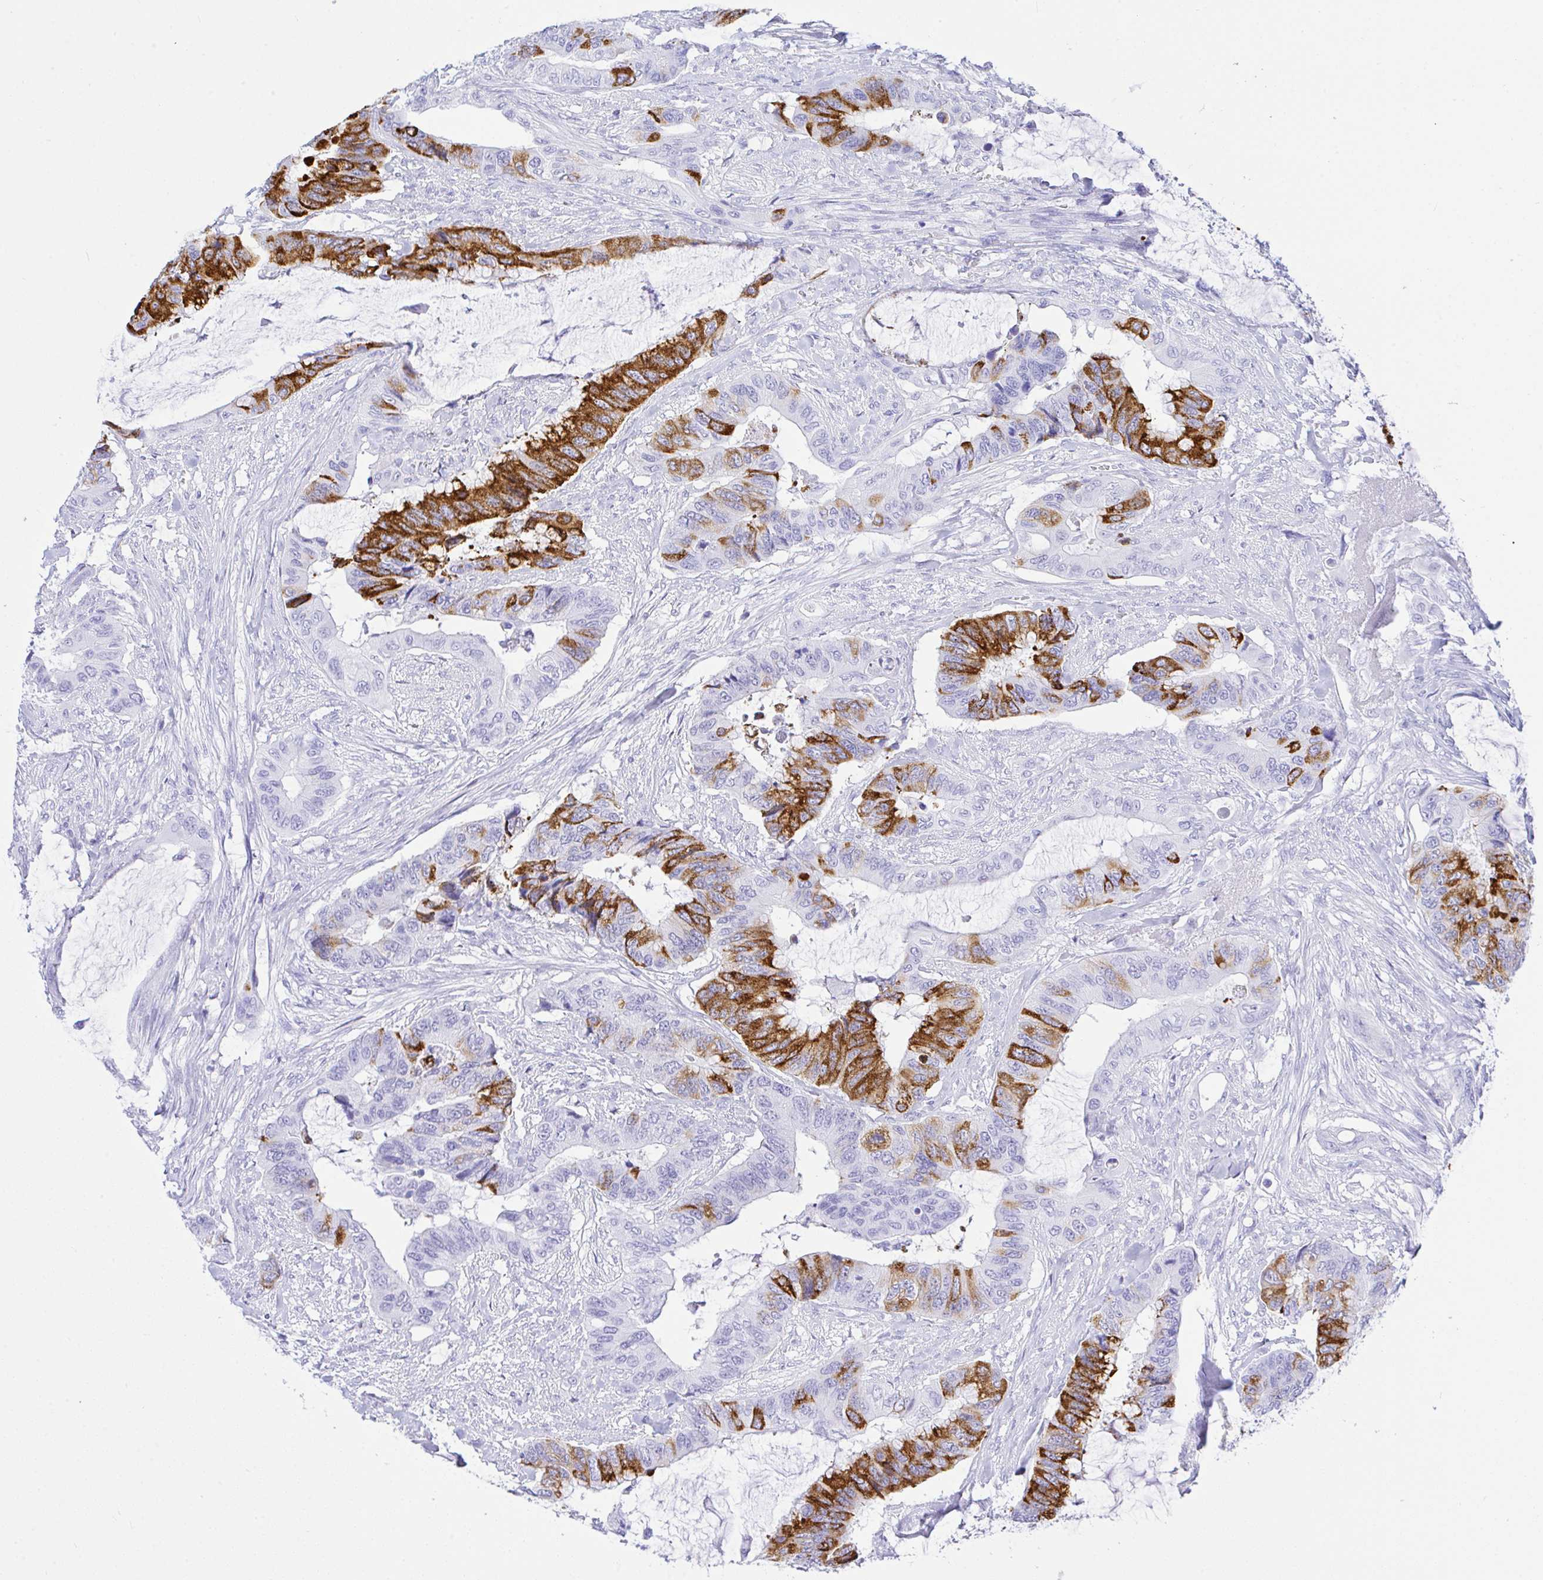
{"staining": {"intensity": "strong", "quantity": "25%-75%", "location": "cytoplasmic/membranous"}, "tissue": "colorectal cancer", "cell_type": "Tumor cells", "image_type": "cancer", "snomed": [{"axis": "morphology", "description": "Adenocarcinoma, NOS"}, {"axis": "topography", "description": "Rectum"}], "caption": "Immunohistochemical staining of human colorectal adenocarcinoma reveals high levels of strong cytoplasmic/membranous protein staining in about 25%-75% of tumor cells.", "gene": "SELENOV", "patient": {"sex": "female", "age": 59}}